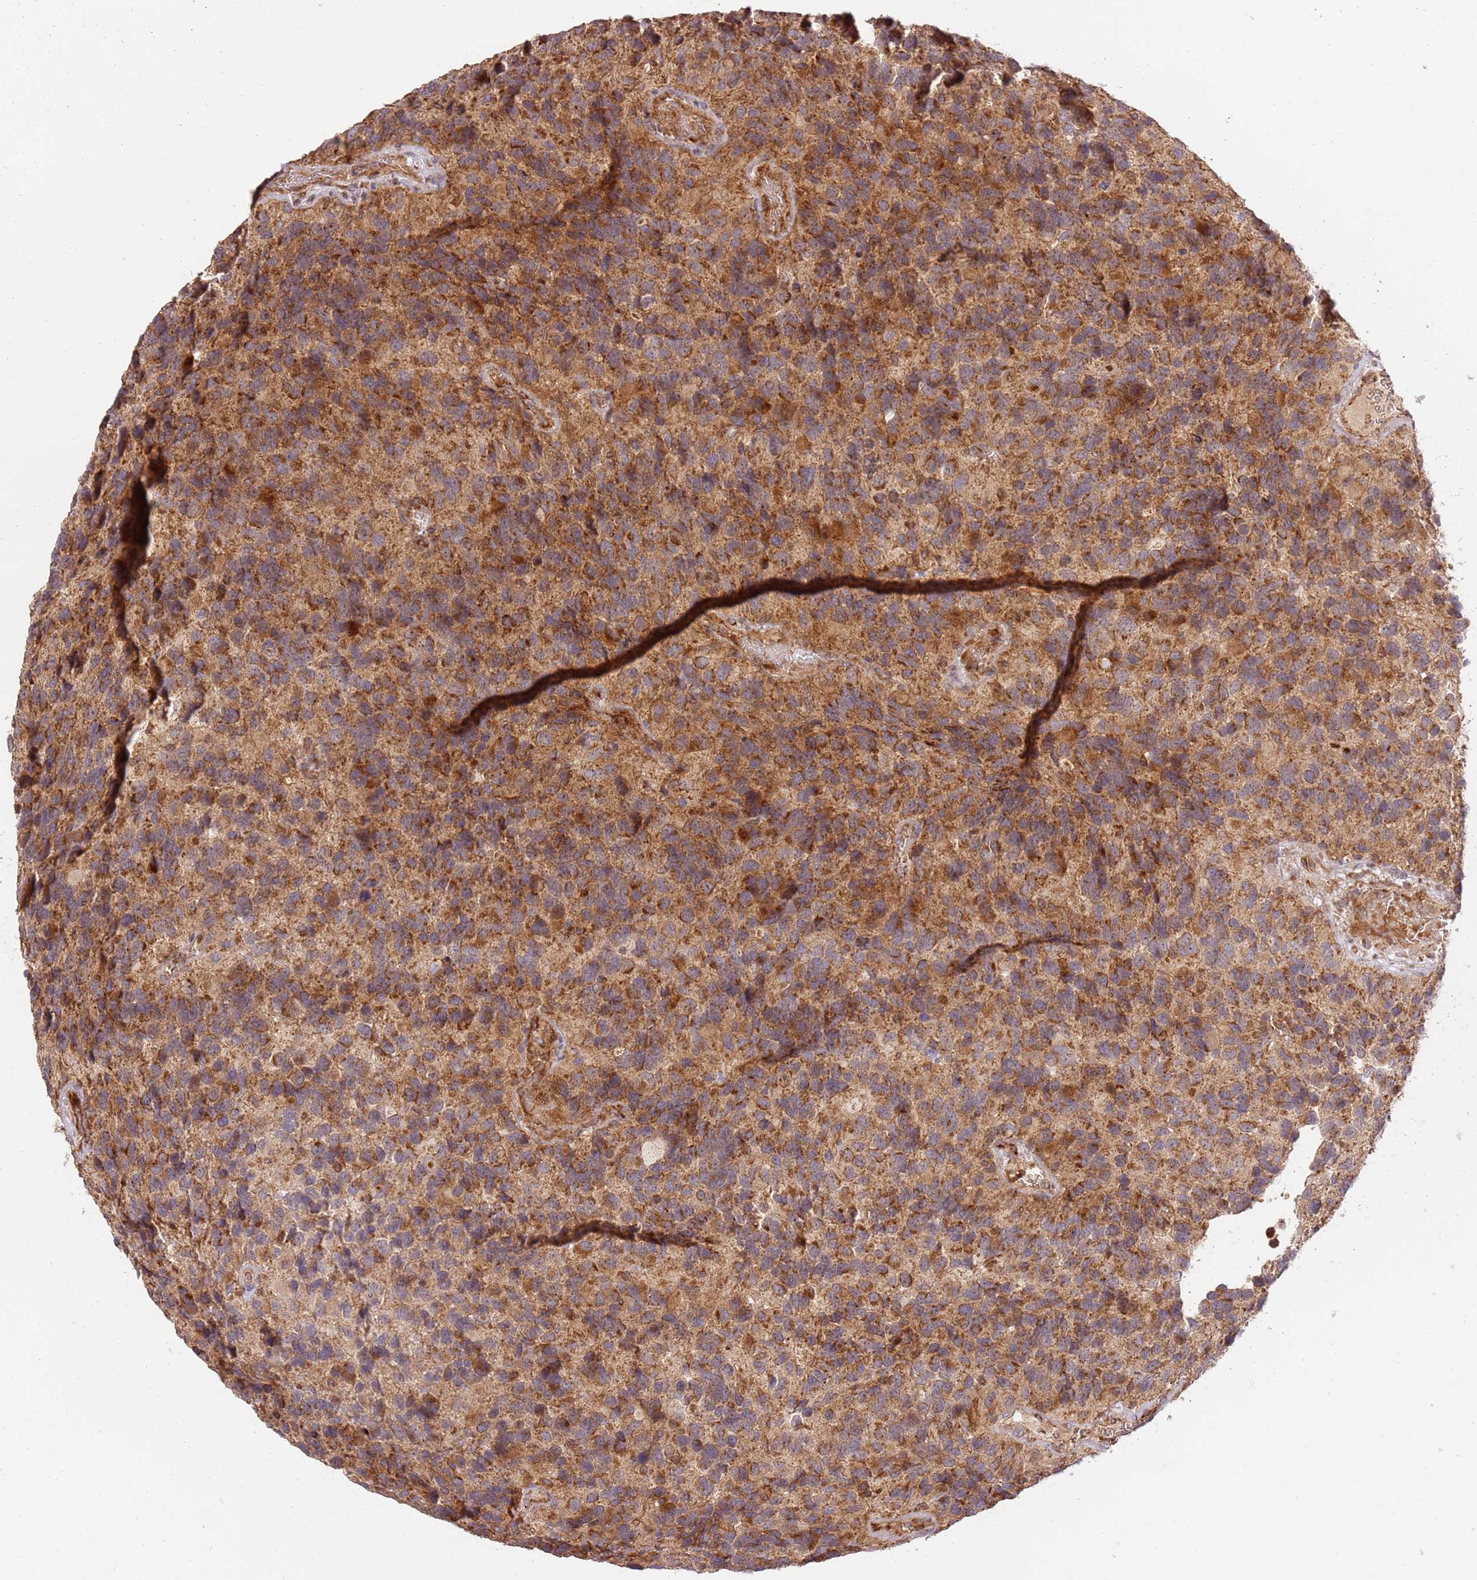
{"staining": {"intensity": "moderate", "quantity": ">75%", "location": "cytoplasmic/membranous"}, "tissue": "glioma", "cell_type": "Tumor cells", "image_type": "cancer", "snomed": [{"axis": "morphology", "description": "Glioma, malignant, High grade"}, {"axis": "topography", "description": "Brain"}], "caption": "Malignant glioma (high-grade) stained for a protein displays moderate cytoplasmic/membranous positivity in tumor cells. (Stains: DAB (3,3'-diaminobenzidine) in brown, nuclei in blue, Microscopy: brightfield microscopy at high magnification).", "gene": "SPATA2L", "patient": {"sex": "male", "age": 77}}